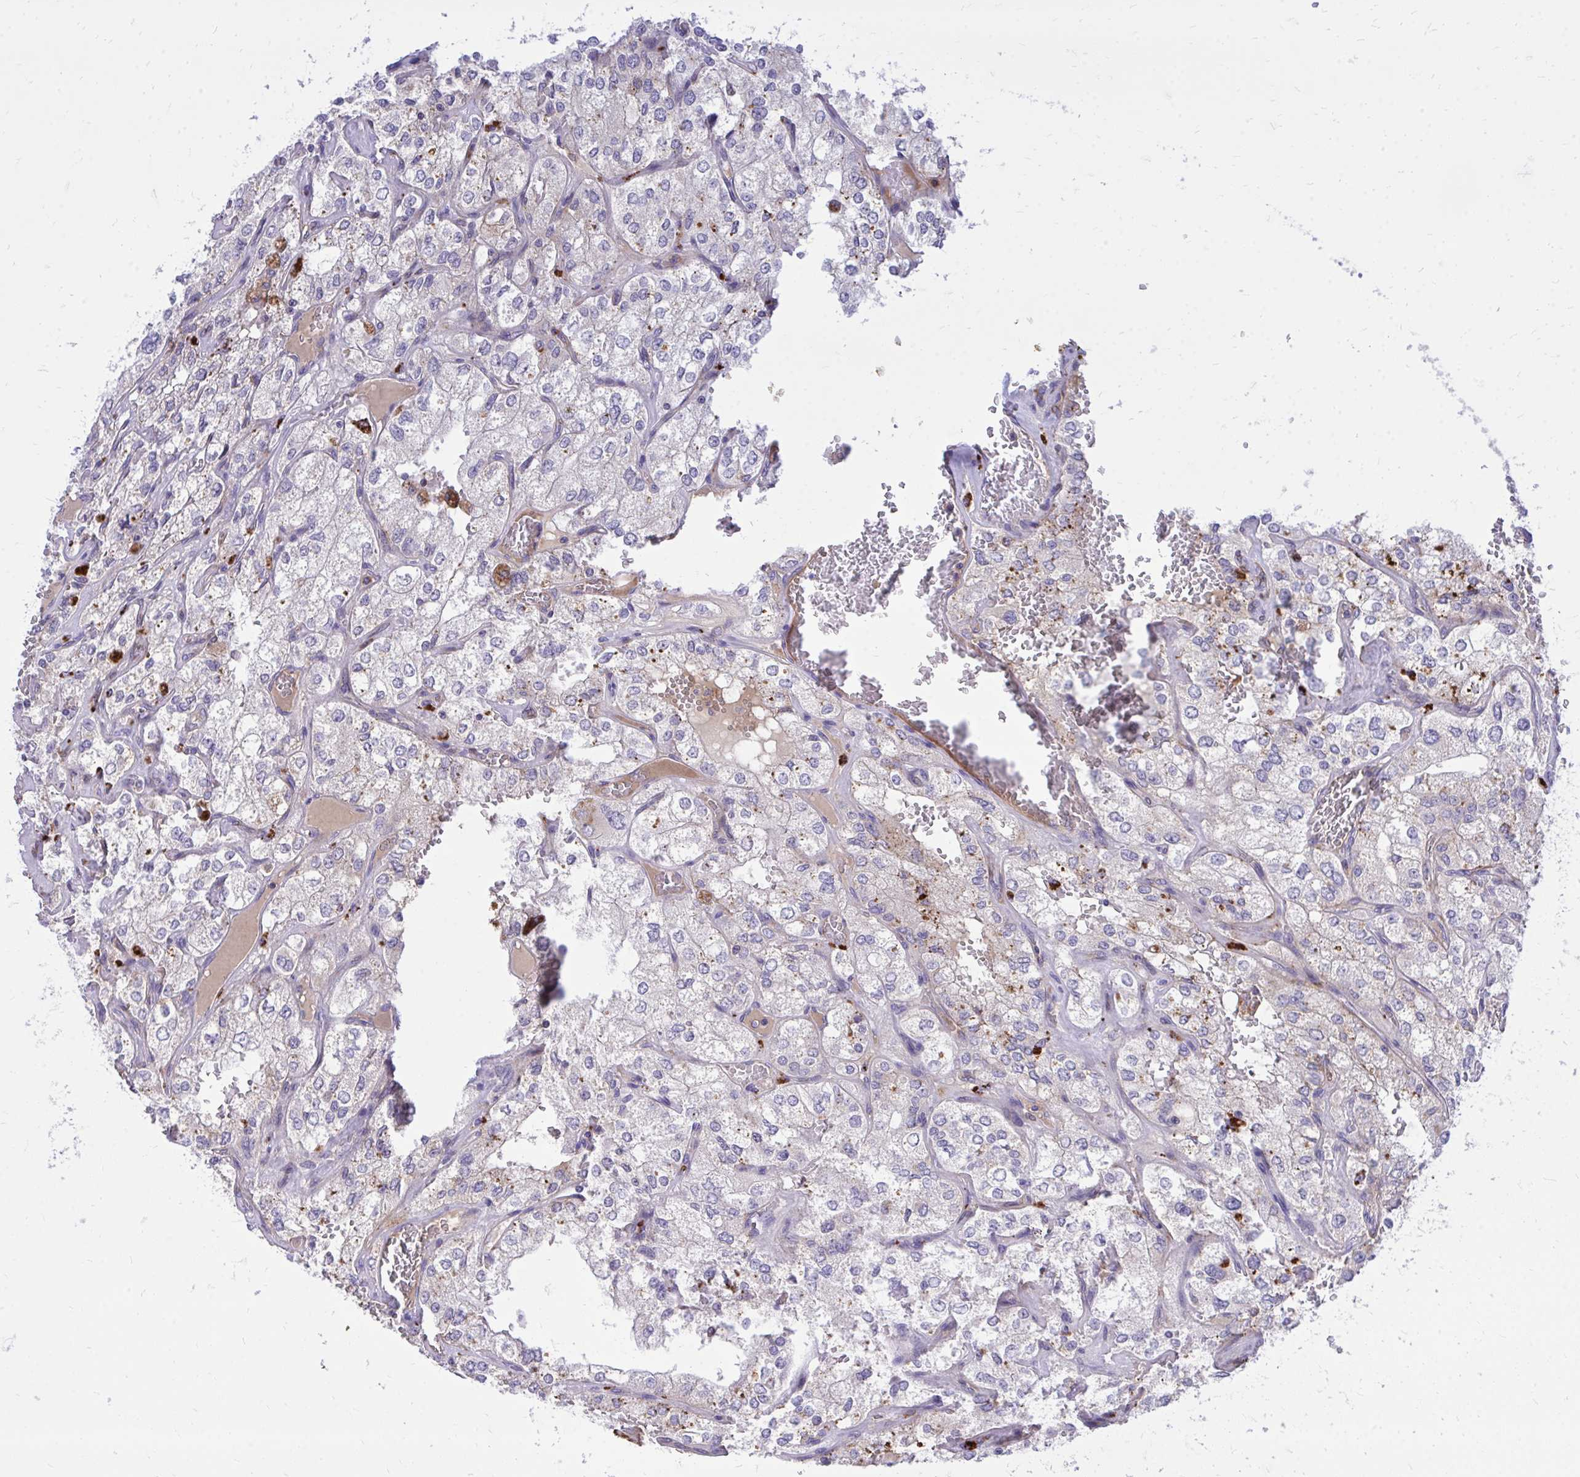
{"staining": {"intensity": "weak", "quantity": "25%-75%", "location": "cytoplasmic/membranous"}, "tissue": "renal cancer", "cell_type": "Tumor cells", "image_type": "cancer", "snomed": [{"axis": "morphology", "description": "Adenocarcinoma, NOS"}, {"axis": "topography", "description": "Kidney"}], "caption": "The micrograph shows immunohistochemical staining of renal adenocarcinoma. There is weak cytoplasmic/membranous staining is present in approximately 25%-75% of tumor cells.", "gene": "TP53I11", "patient": {"sex": "female", "age": 70}}